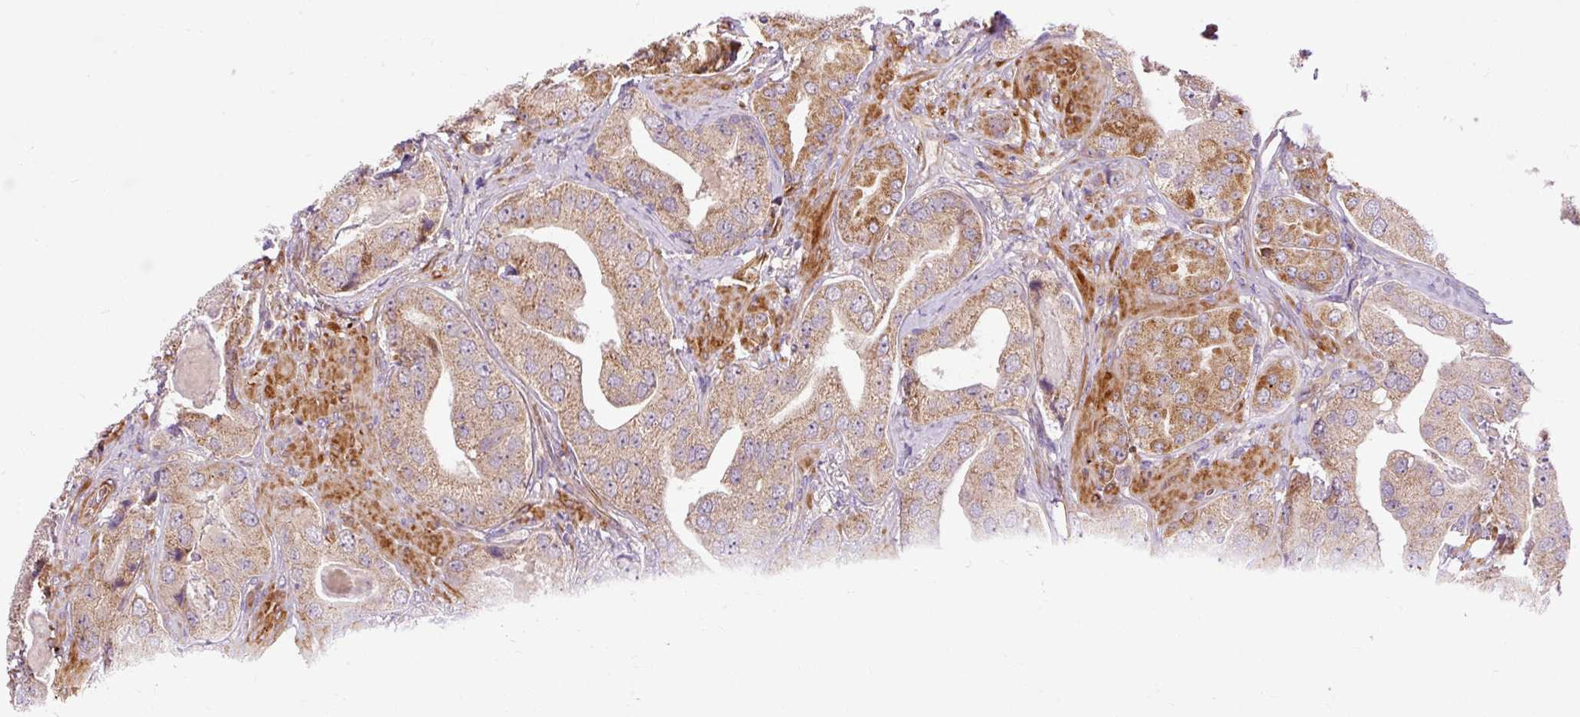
{"staining": {"intensity": "moderate", "quantity": ">75%", "location": "cytoplasmic/membranous"}, "tissue": "prostate cancer", "cell_type": "Tumor cells", "image_type": "cancer", "snomed": [{"axis": "morphology", "description": "Adenocarcinoma, High grade"}, {"axis": "topography", "description": "Prostate"}], "caption": "Protein expression analysis of prostate cancer (high-grade adenocarcinoma) reveals moderate cytoplasmic/membranous positivity in approximately >75% of tumor cells.", "gene": "RIPOR3", "patient": {"sex": "male", "age": 63}}